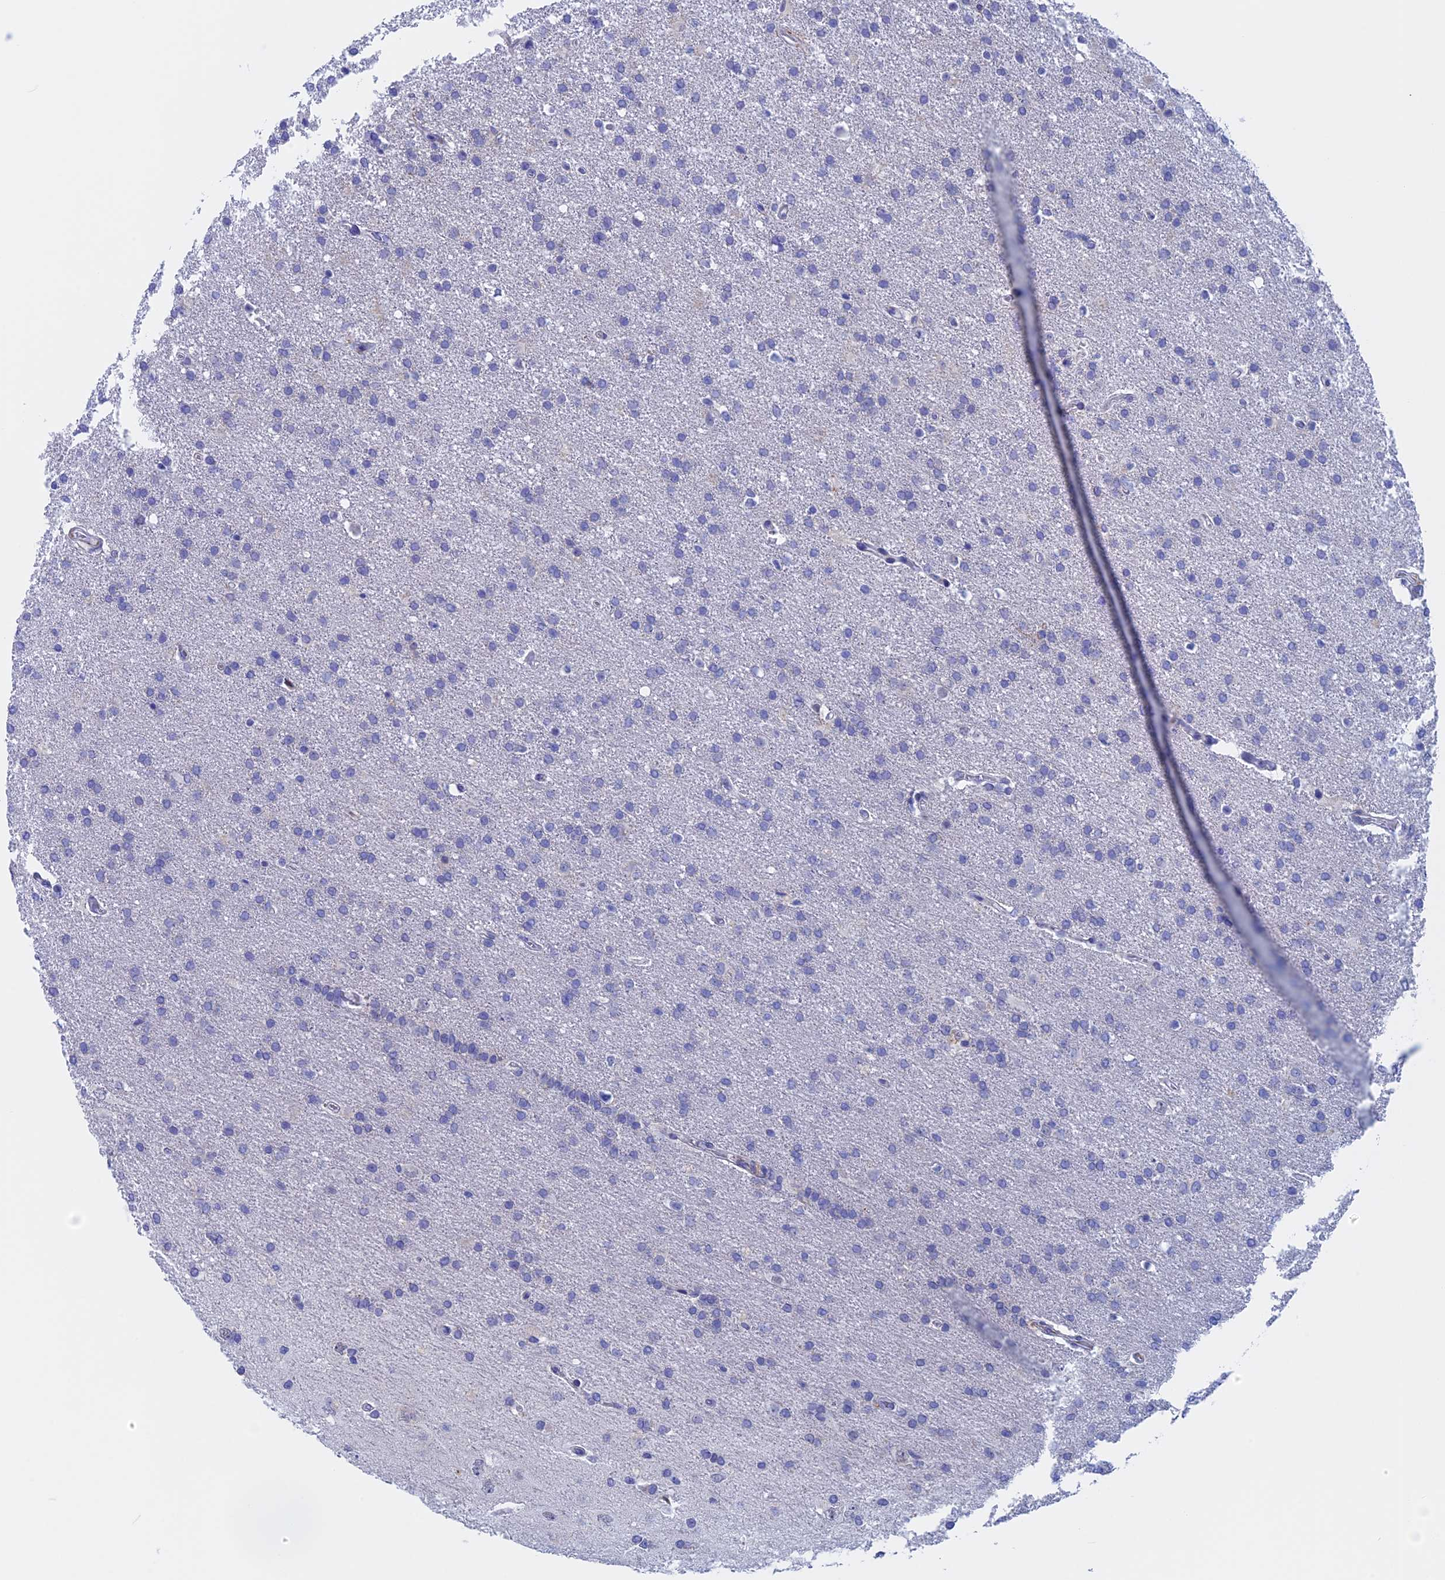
{"staining": {"intensity": "negative", "quantity": "none", "location": "none"}, "tissue": "glioma", "cell_type": "Tumor cells", "image_type": "cancer", "snomed": [{"axis": "morphology", "description": "Glioma, malignant, High grade"}, {"axis": "topography", "description": "Brain"}], "caption": "Malignant high-grade glioma was stained to show a protein in brown. There is no significant expression in tumor cells. (DAB immunohistochemistry with hematoxylin counter stain).", "gene": "WDR83", "patient": {"sex": "male", "age": 72}}